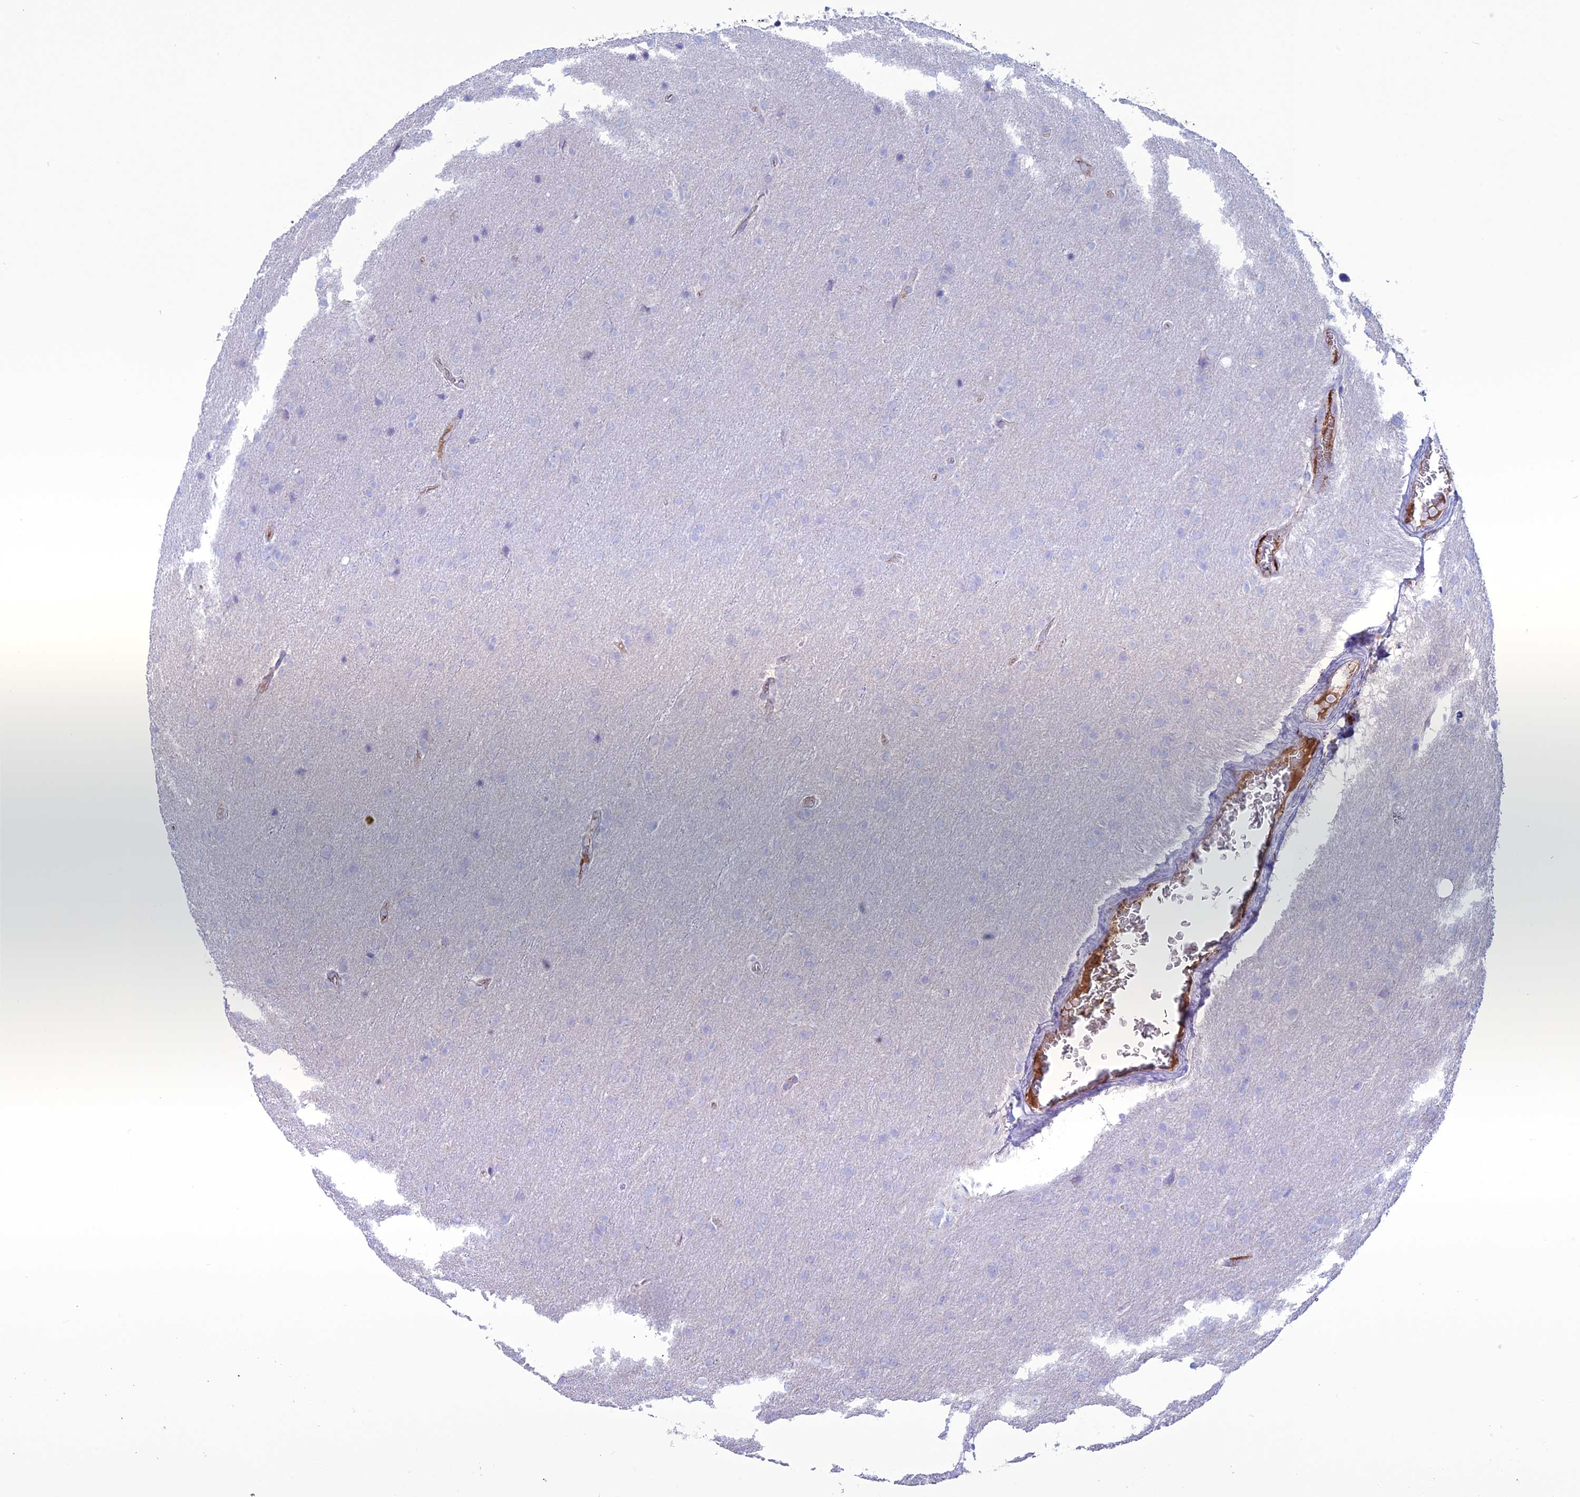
{"staining": {"intensity": "negative", "quantity": "none", "location": "none"}, "tissue": "glioma", "cell_type": "Tumor cells", "image_type": "cancer", "snomed": [{"axis": "morphology", "description": "Glioma, malignant, Low grade"}, {"axis": "topography", "description": "Brain"}], "caption": "This histopathology image is of glioma stained with IHC to label a protein in brown with the nuclei are counter-stained blue. There is no positivity in tumor cells.", "gene": "CDC42EP5", "patient": {"sex": "female", "age": 32}}